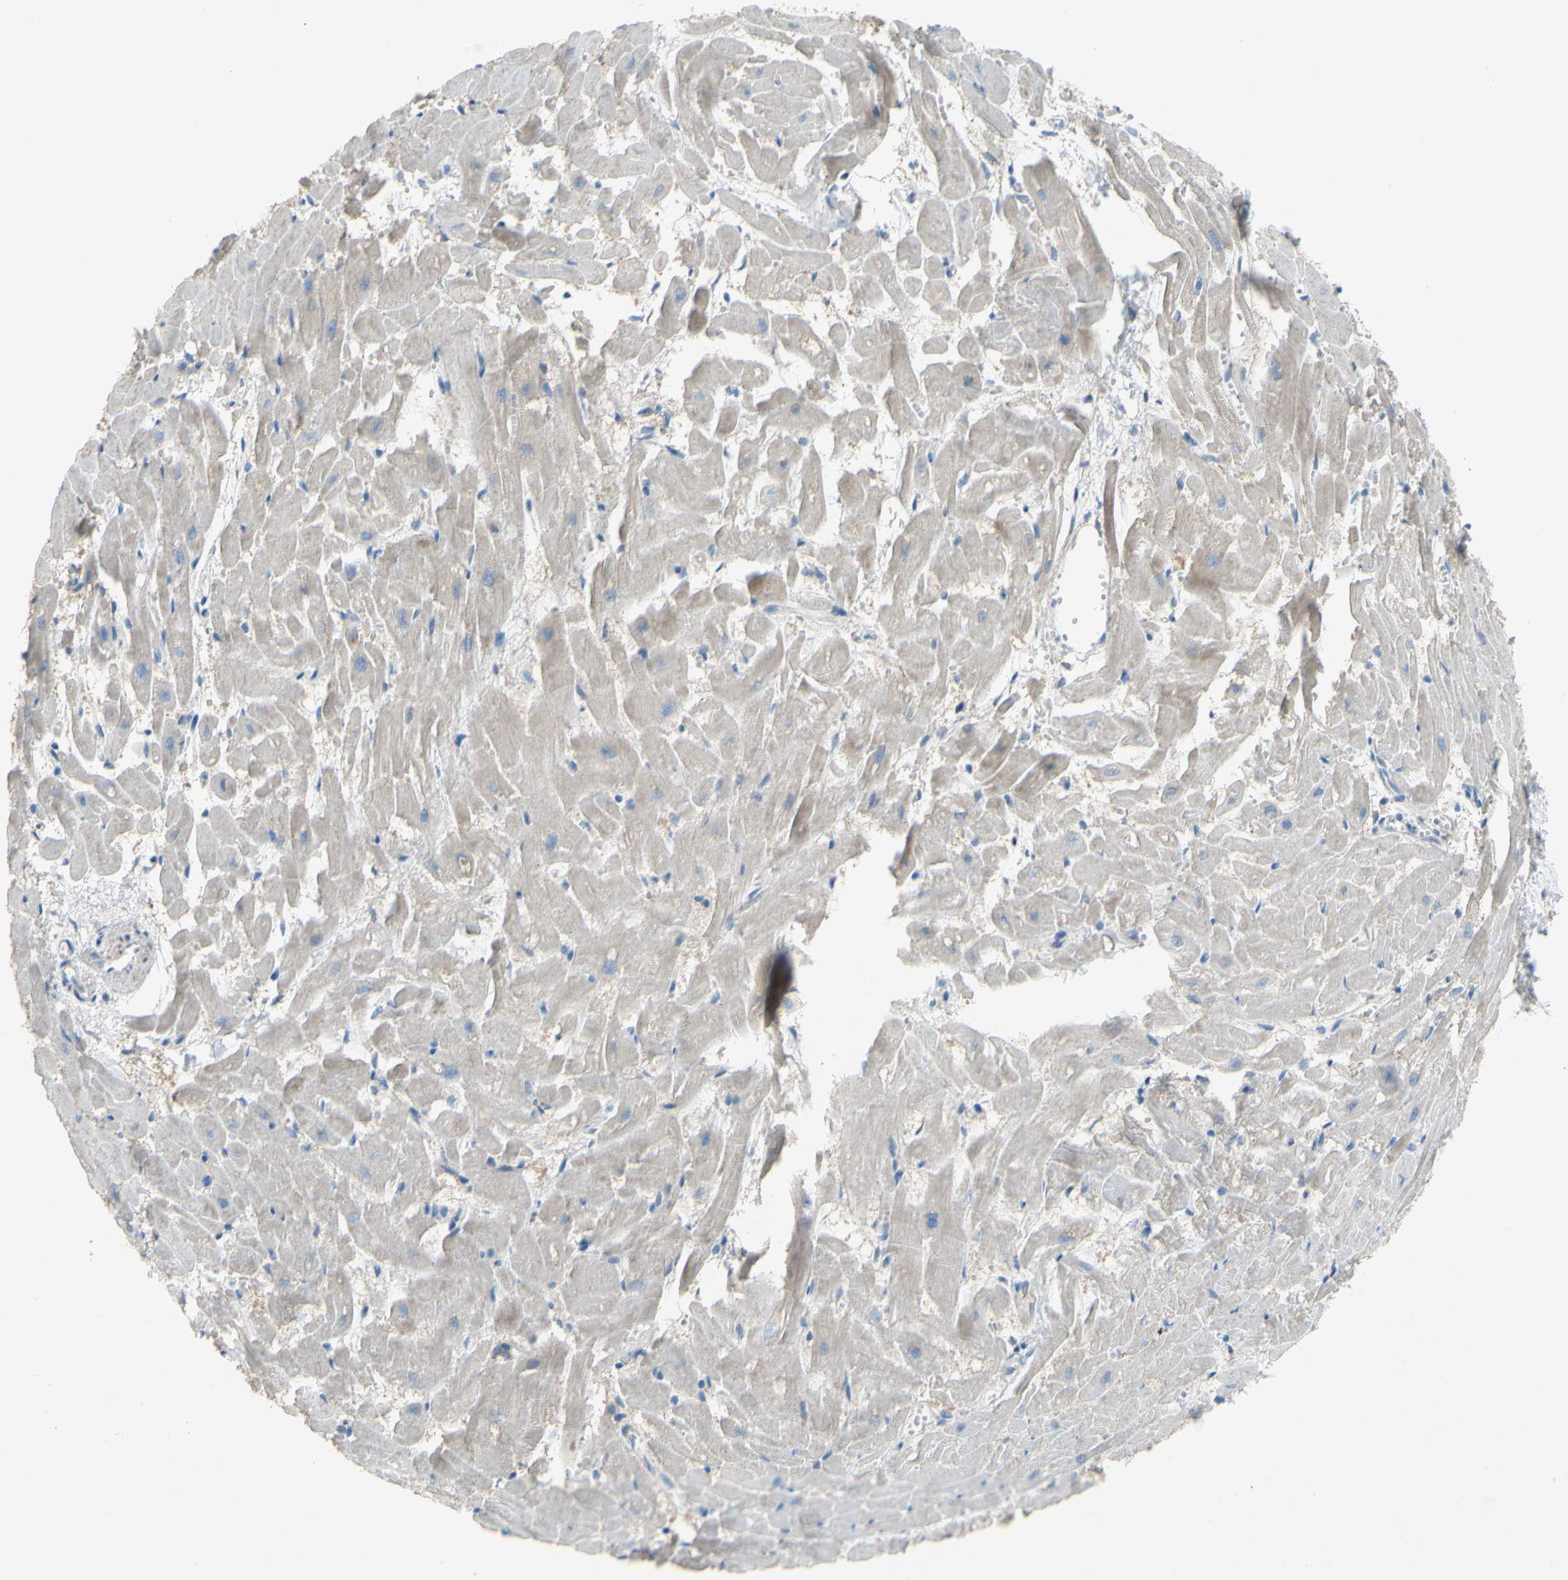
{"staining": {"intensity": "weak", "quantity": "<25%", "location": "cytoplasmic/membranous"}, "tissue": "heart muscle", "cell_type": "Cardiomyocytes", "image_type": "normal", "snomed": [{"axis": "morphology", "description": "Normal tissue, NOS"}, {"axis": "topography", "description": "Heart"}], "caption": "This is an immunohistochemistry micrograph of normal human heart muscle. There is no staining in cardiomyocytes.", "gene": "CDCP1", "patient": {"sex": "female", "age": 19}}